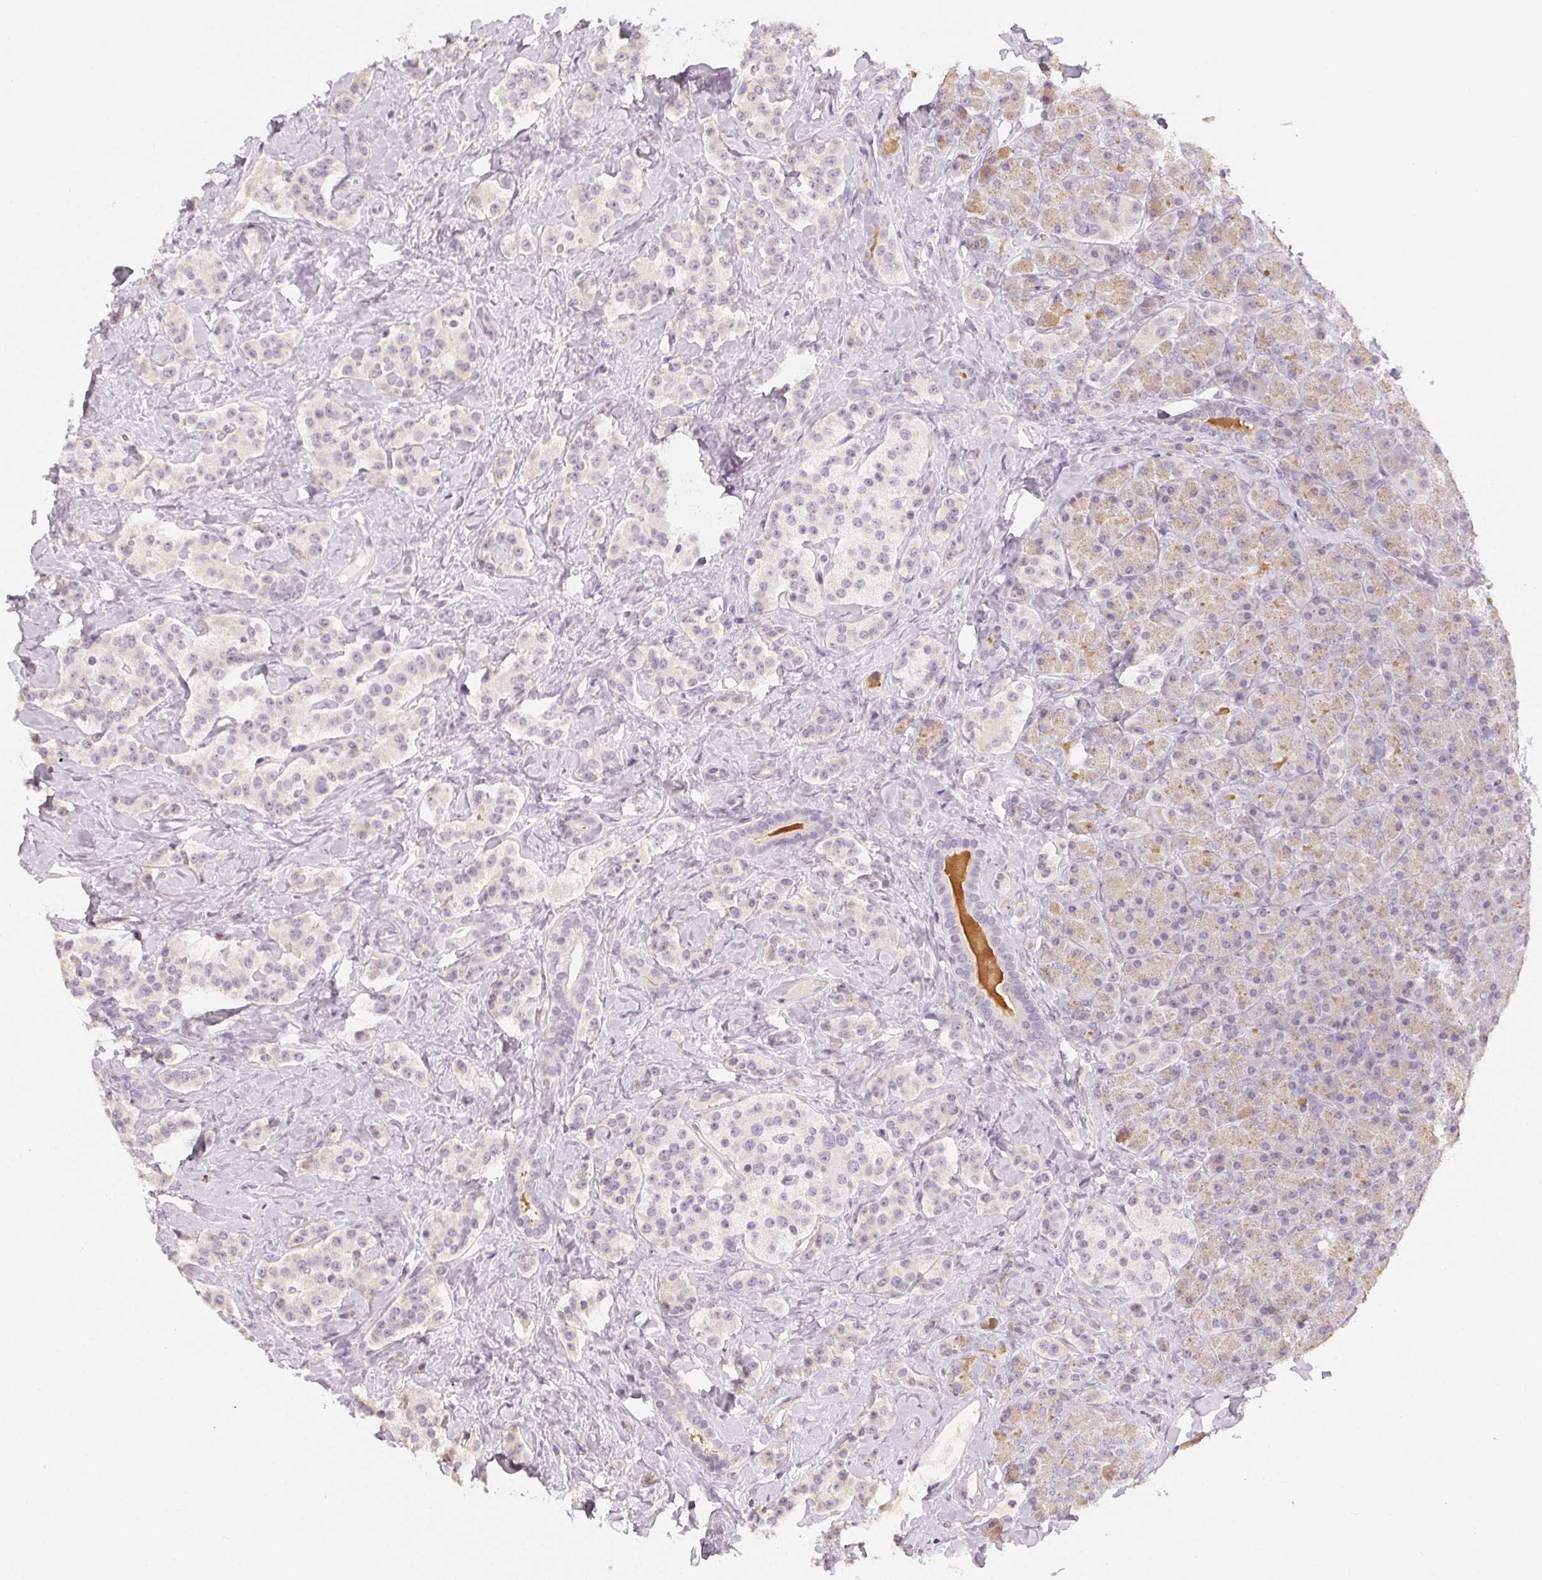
{"staining": {"intensity": "negative", "quantity": "none", "location": "none"}, "tissue": "carcinoid", "cell_type": "Tumor cells", "image_type": "cancer", "snomed": [{"axis": "morphology", "description": "Normal tissue, NOS"}, {"axis": "morphology", "description": "Carcinoid, malignant, NOS"}, {"axis": "topography", "description": "Pancreas"}], "caption": "Immunohistochemical staining of malignant carcinoid displays no significant staining in tumor cells. (DAB immunohistochemistry (IHC) with hematoxylin counter stain).", "gene": "LVRN", "patient": {"sex": "male", "age": 36}}